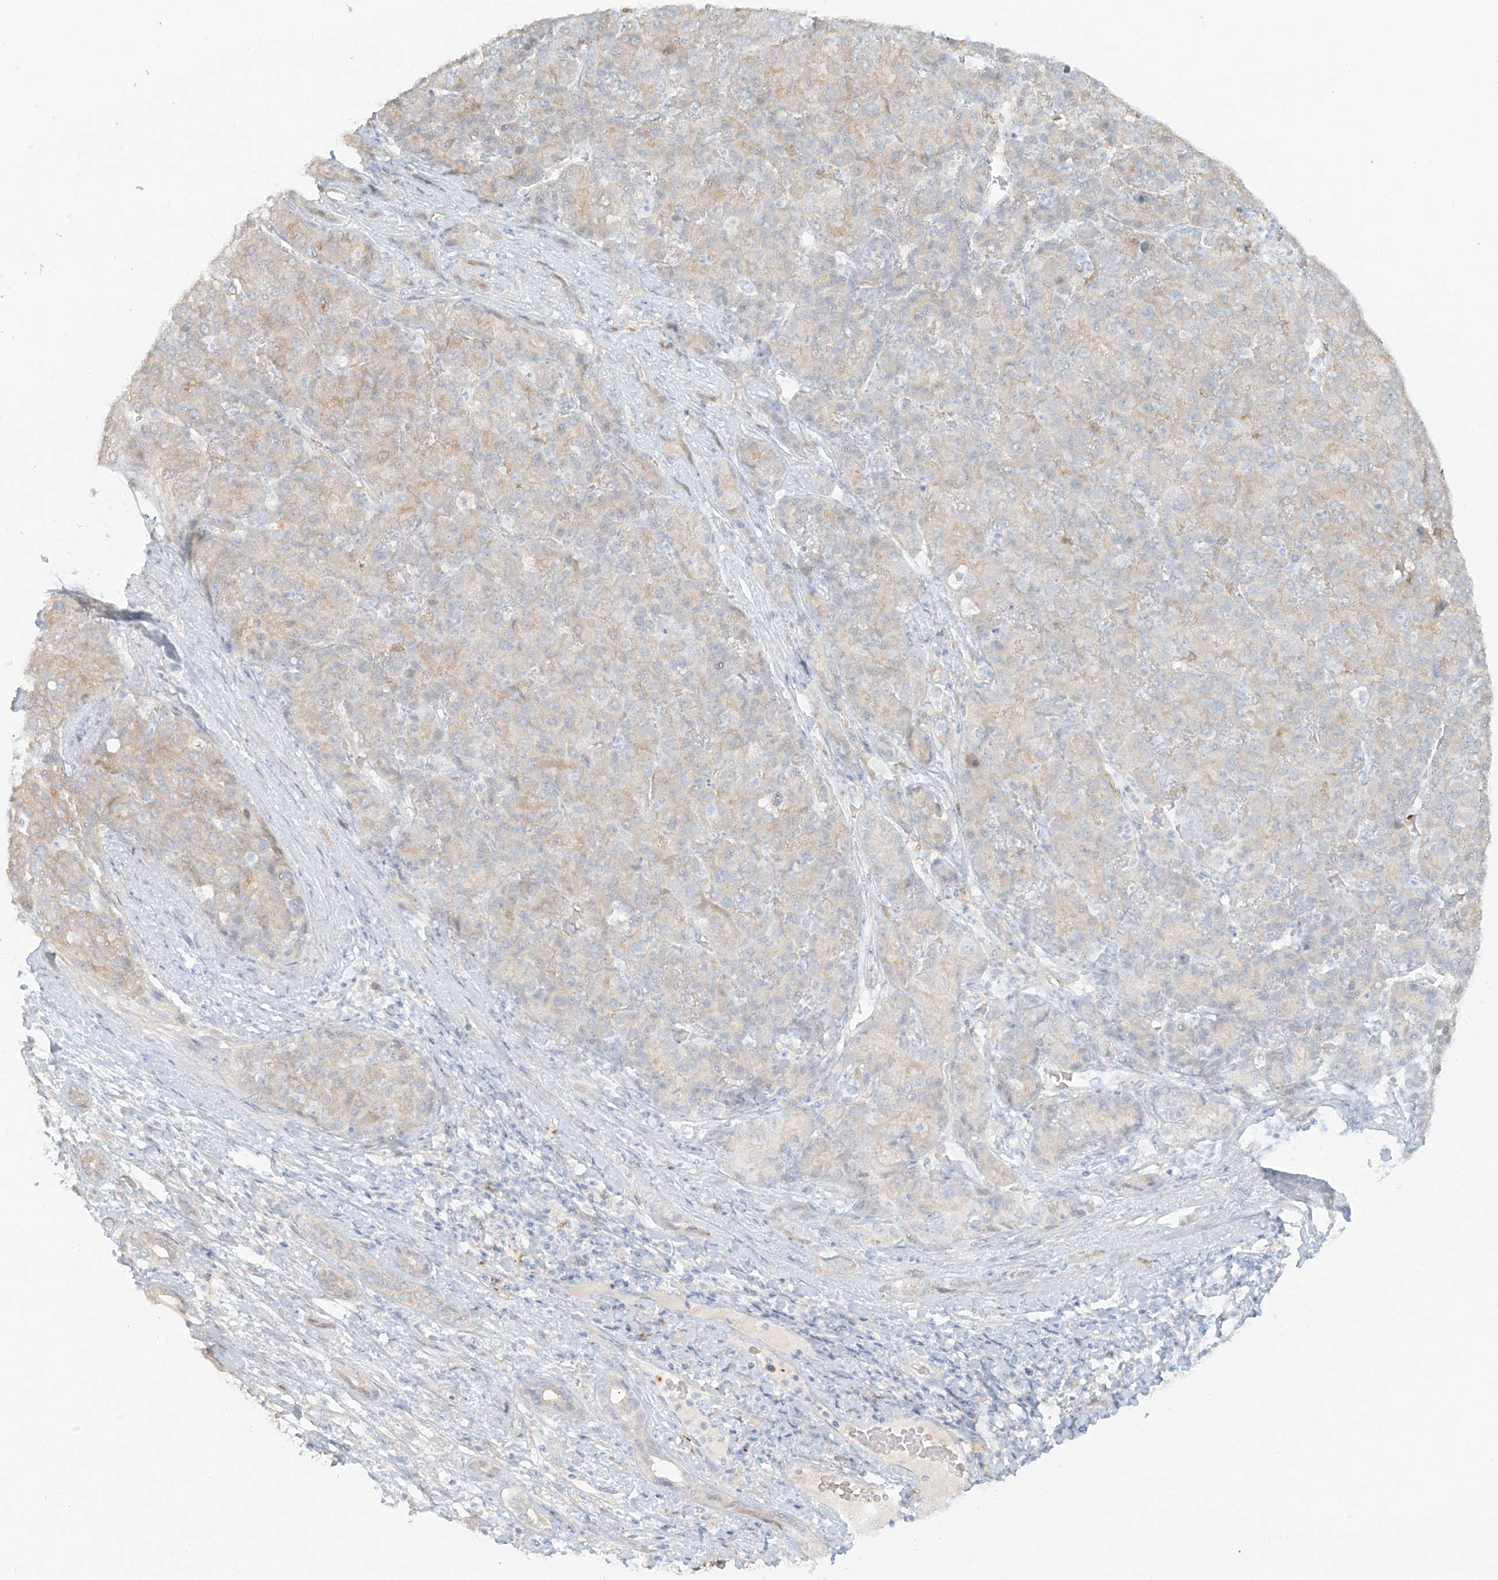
{"staining": {"intensity": "weak", "quantity": "<25%", "location": "cytoplasmic/membranous"}, "tissue": "liver cancer", "cell_type": "Tumor cells", "image_type": "cancer", "snomed": [{"axis": "morphology", "description": "Carcinoma, Hepatocellular, NOS"}, {"axis": "topography", "description": "Liver"}], "caption": "There is no significant staining in tumor cells of hepatocellular carcinoma (liver). (DAB (3,3'-diaminobenzidine) immunohistochemistry (IHC) with hematoxylin counter stain).", "gene": "UPK1B", "patient": {"sex": "male", "age": 65}}